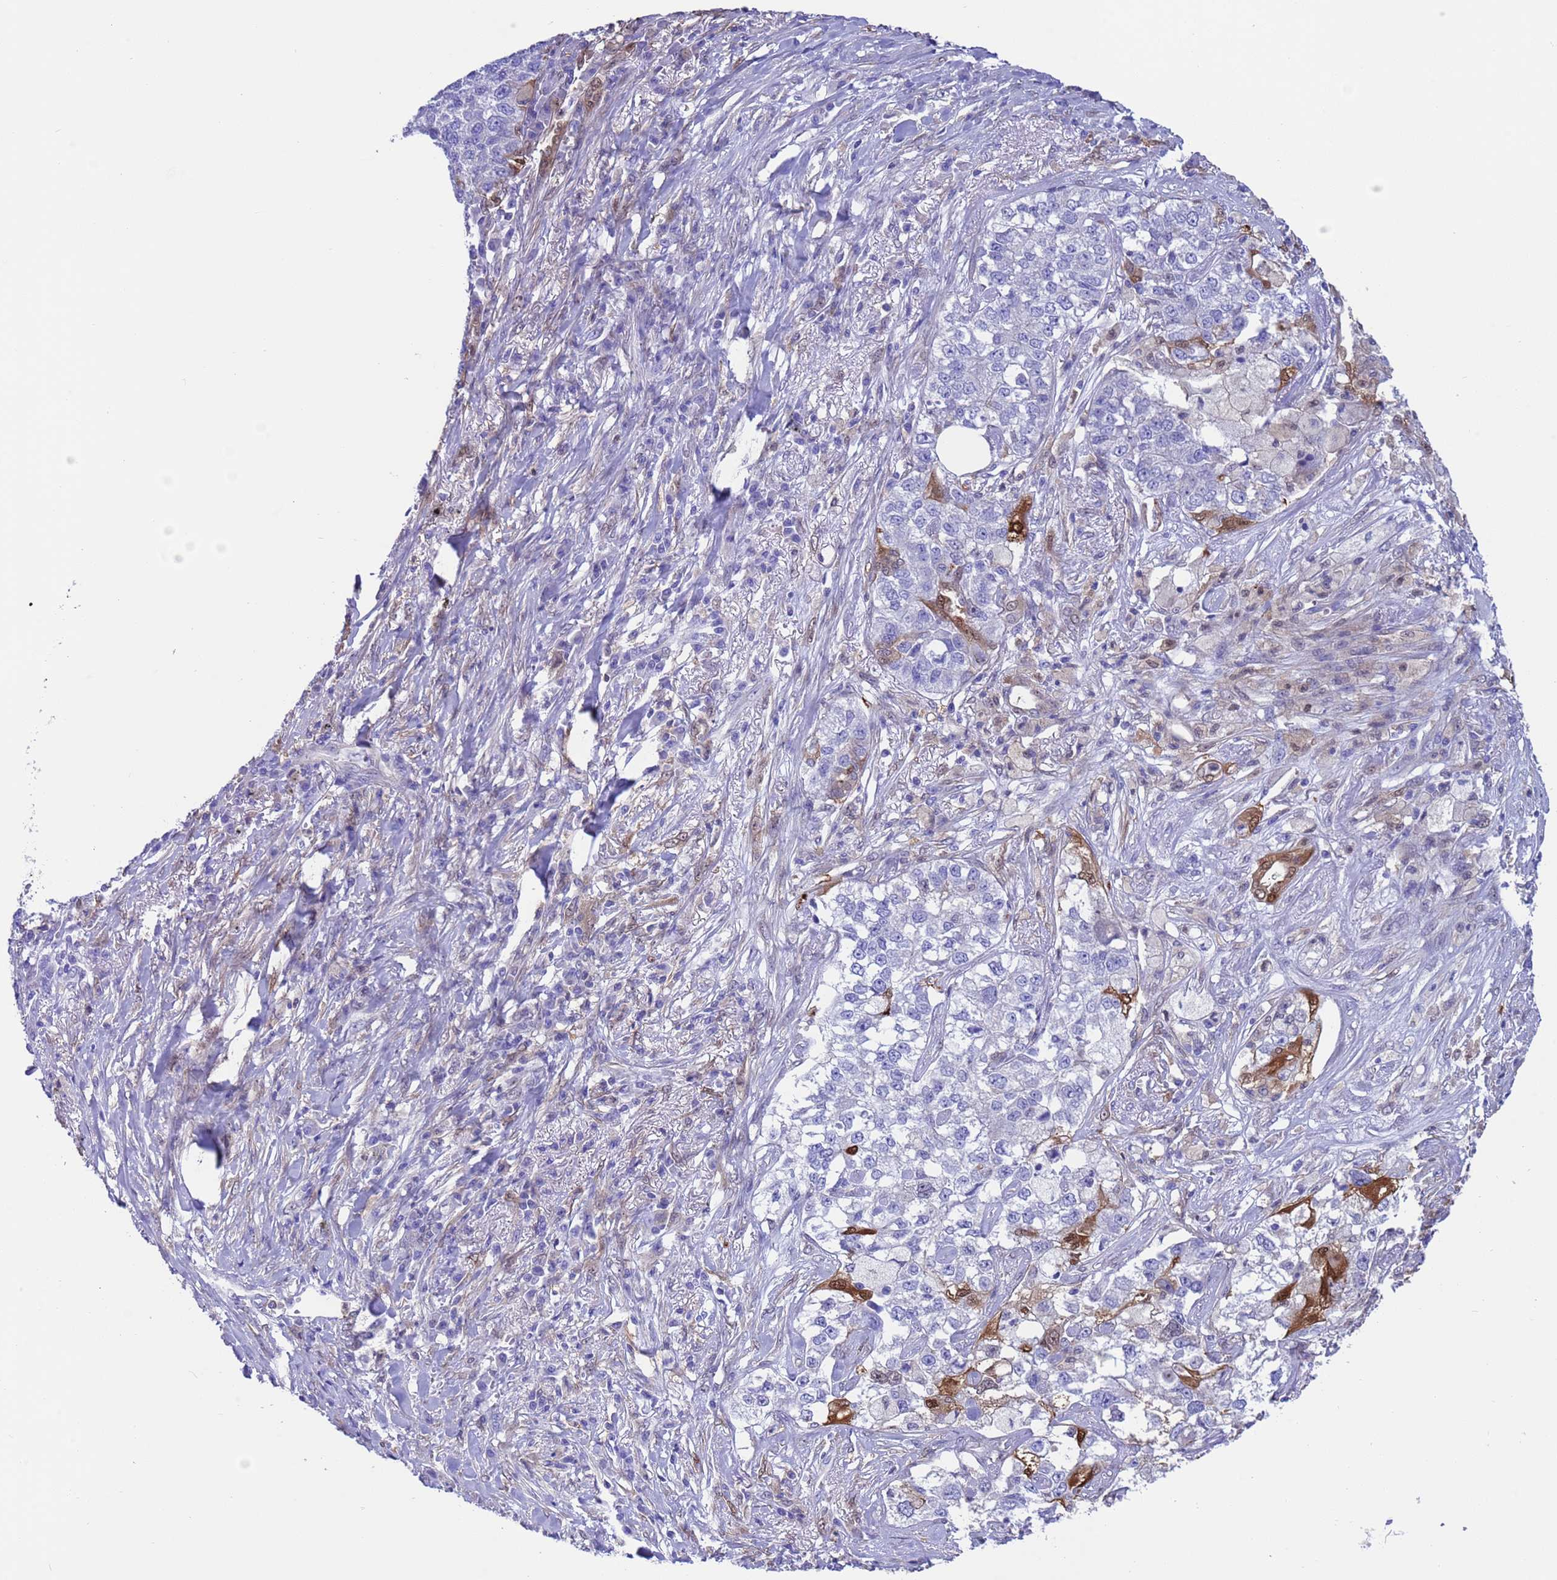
{"staining": {"intensity": "moderate", "quantity": "<25%", "location": "cytoplasmic/membranous,nuclear"}, "tissue": "lung cancer", "cell_type": "Tumor cells", "image_type": "cancer", "snomed": [{"axis": "morphology", "description": "Adenocarcinoma, NOS"}, {"axis": "topography", "description": "Lung"}], "caption": "IHC staining of lung cancer, which reveals low levels of moderate cytoplasmic/membranous and nuclear positivity in about <25% of tumor cells indicating moderate cytoplasmic/membranous and nuclear protein positivity. The staining was performed using DAB (3,3'-diaminobenzidine) (brown) for protein detection and nuclei were counterstained in hematoxylin (blue).", "gene": "C6orf47", "patient": {"sex": "male", "age": 49}}